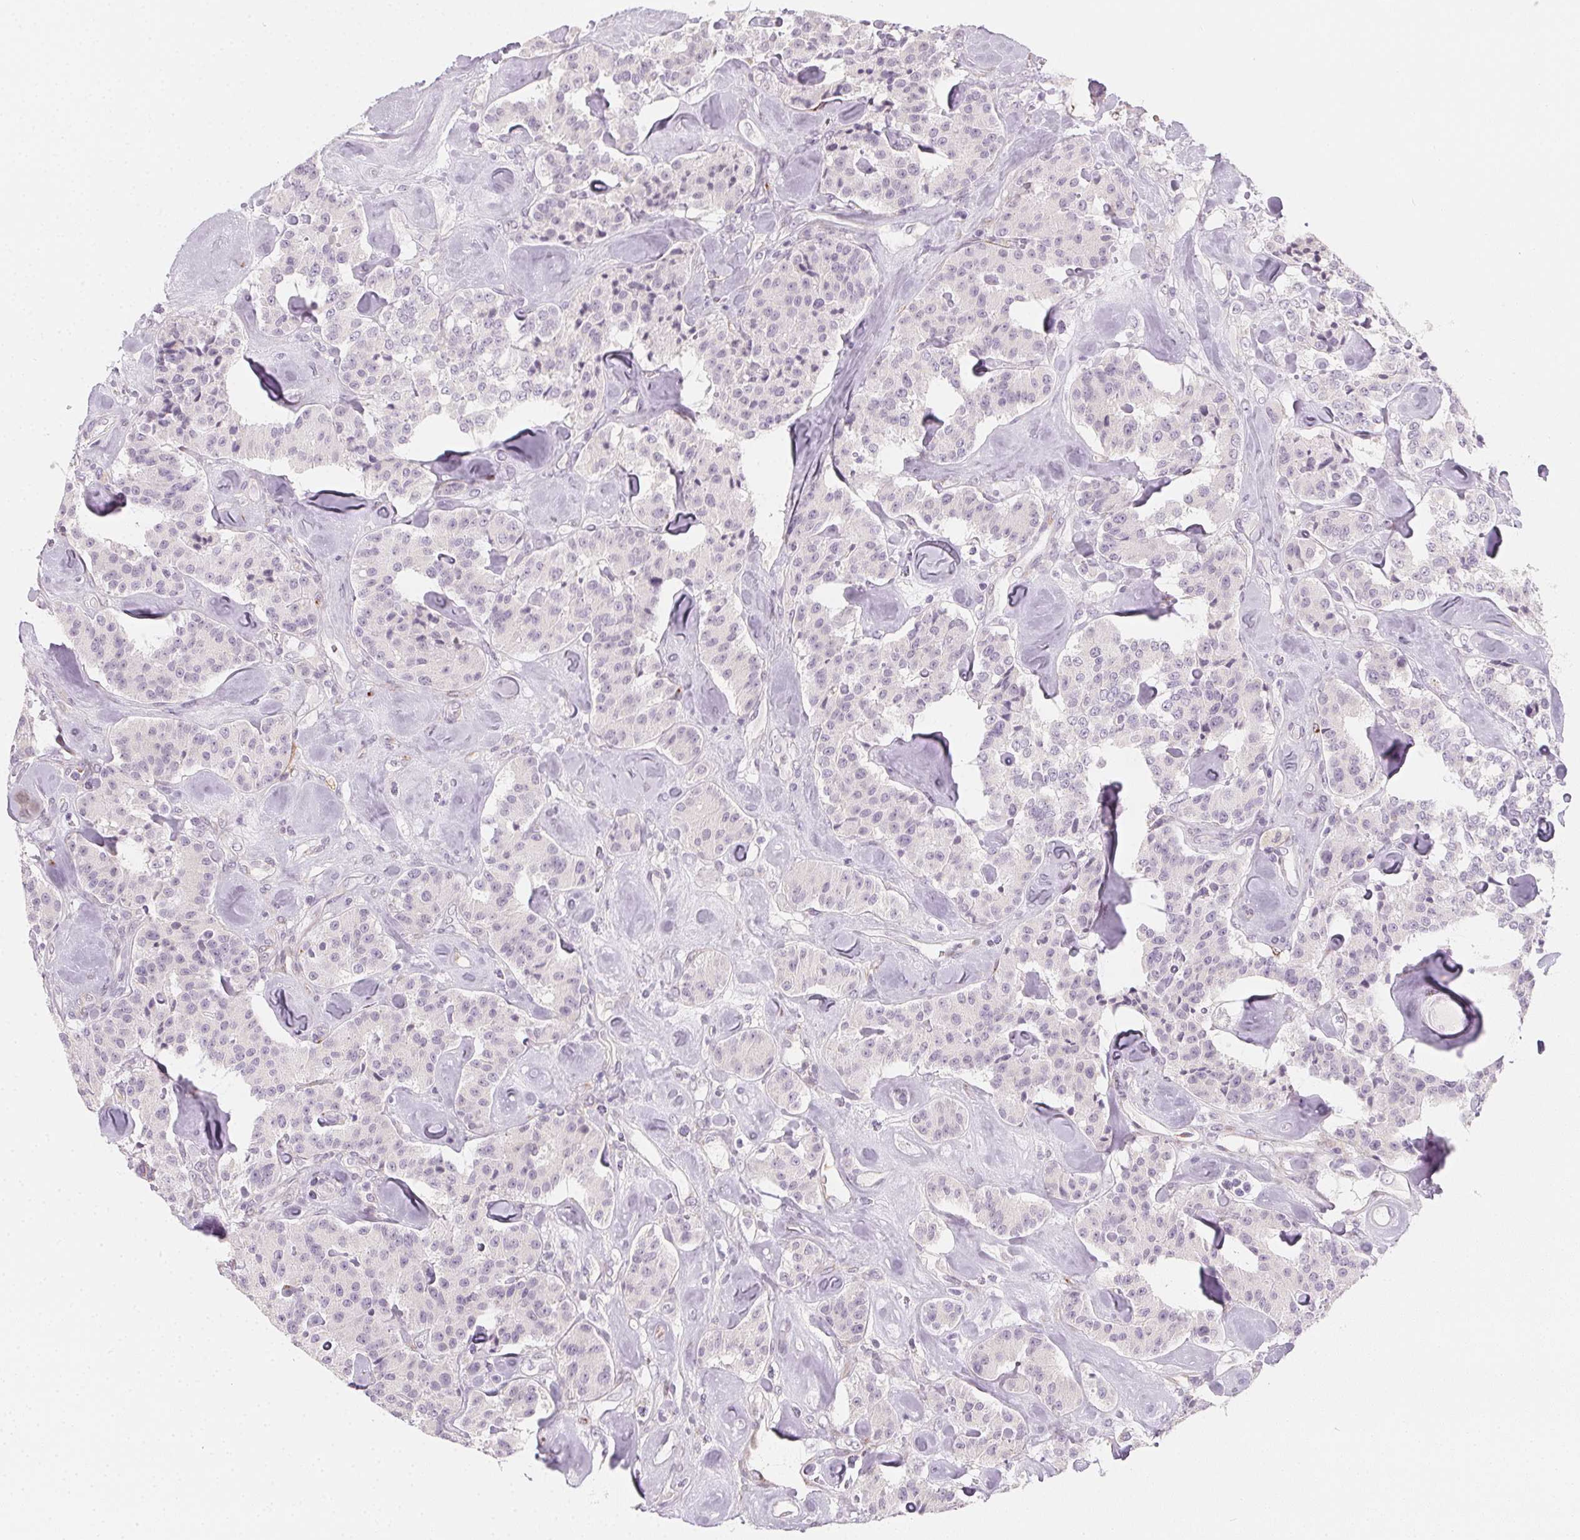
{"staining": {"intensity": "negative", "quantity": "none", "location": "none"}, "tissue": "carcinoid", "cell_type": "Tumor cells", "image_type": "cancer", "snomed": [{"axis": "morphology", "description": "Carcinoid, malignant, NOS"}, {"axis": "topography", "description": "Pancreas"}], "caption": "This is an IHC photomicrograph of human carcinoid. There is no staining in tumor cells.", "gene": "CCDC96", "patient": {"sex": "male", "age": 41}}